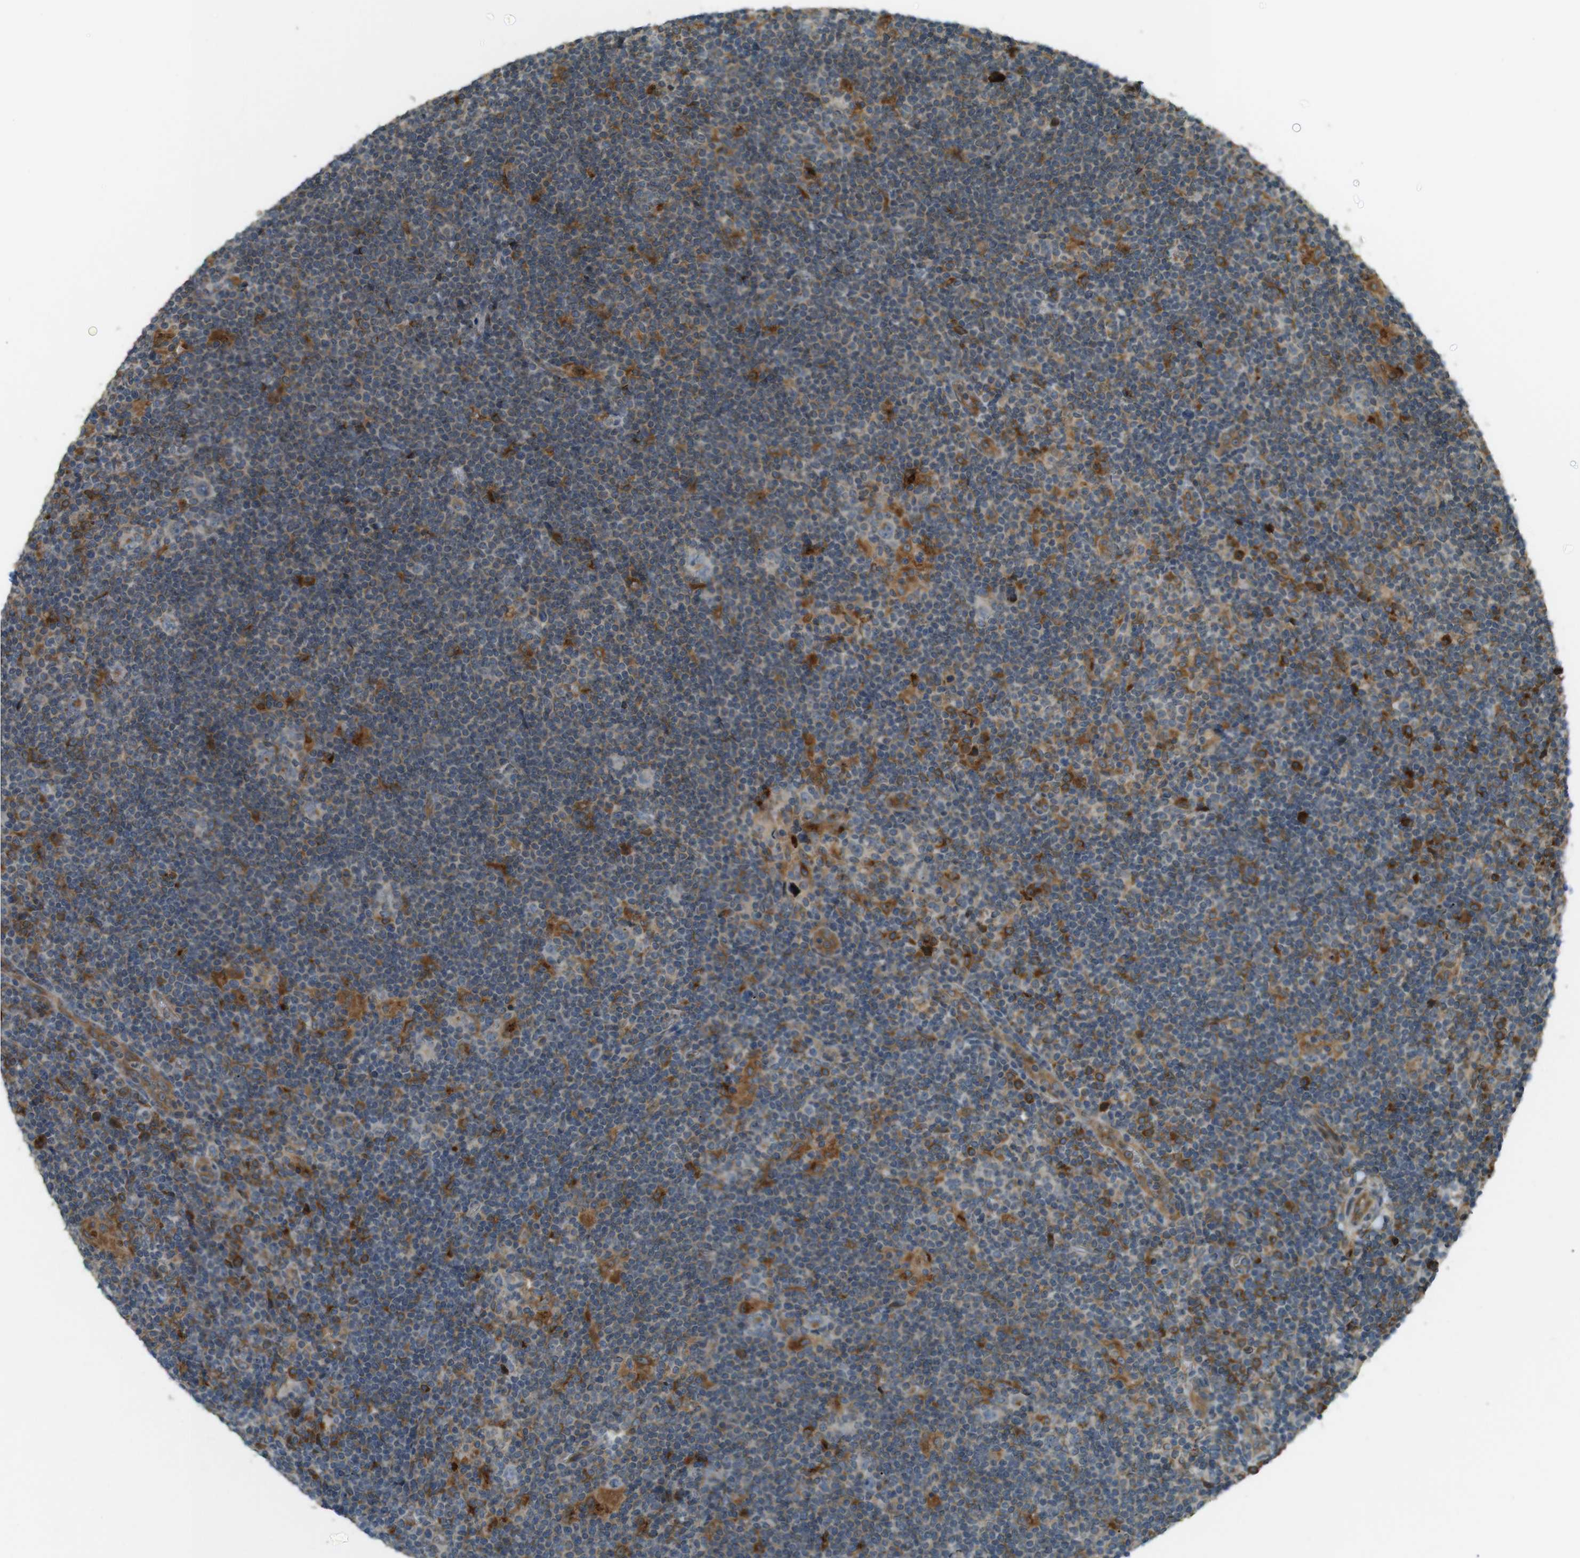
{"staining": {"intensity": "weak", "quantity": "<25%", "location": "cytoplasmic/membranous"}, "tissue": "lymphoma", "cell_type": "Tumor cells", "image_type": "cancer", "snomed": [{"axis": "morphology", "description": "Hodgkin's disease, NOS"}, {"axis": "topography", "description": "Lymph node"}], "caption": "IHC of lymphoma shows no positivity in tumor cells.", "gene": "TMED4", "patient": {"sex": "female", "age": 57}}